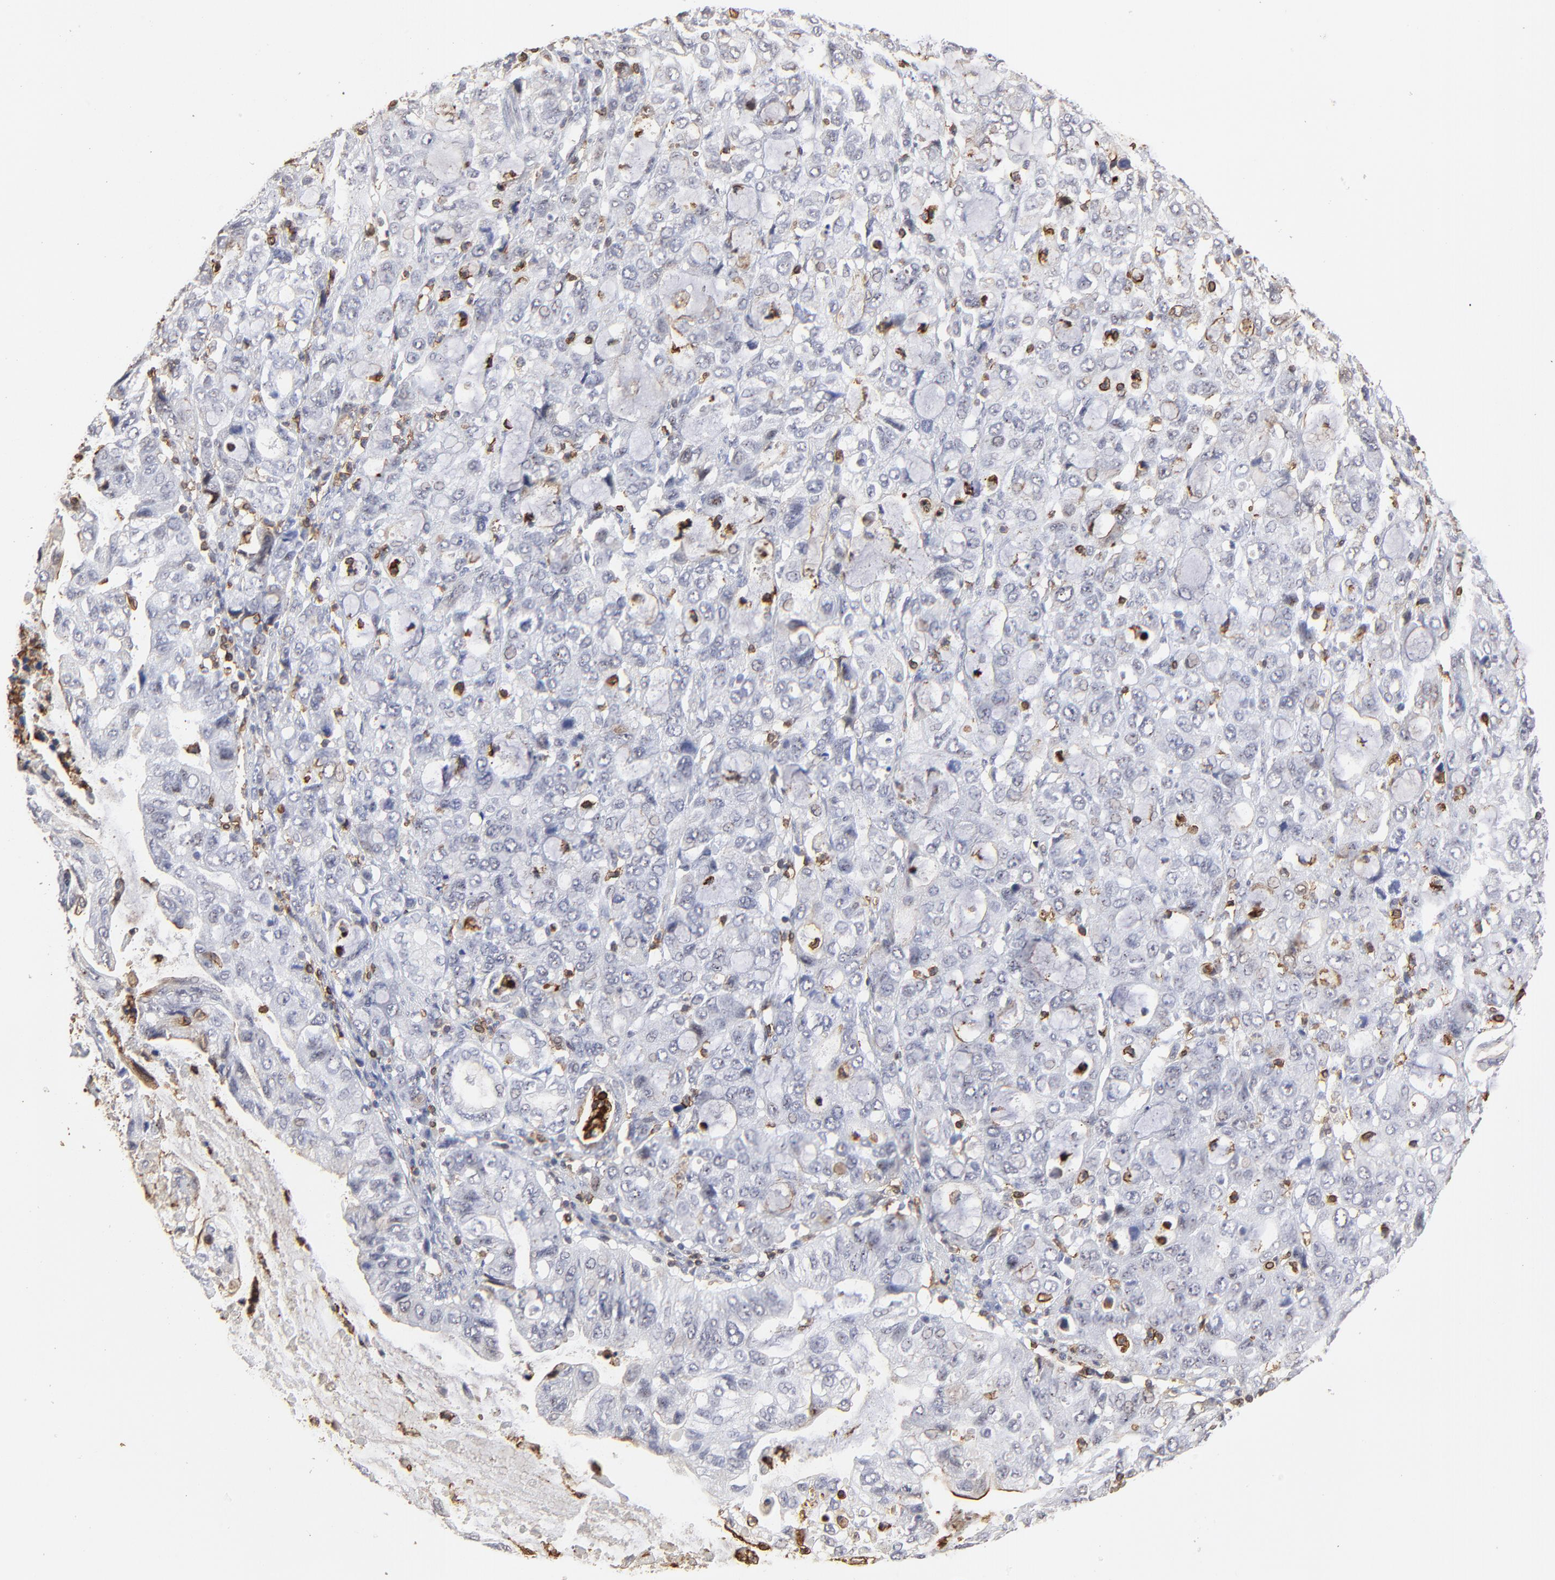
{"staining": {"intensity": "negative", "quantity": "none", "location": "none"}, "tissue": "stomach cancer", "cell_type": "Tumor cells", "image_type": "cancer", "snomed": [{"axis": "morphology", "description": "Adenocarcinoma, NOS"}, {"axis": "topography", "description": "Stomach, upper"}], "caption": "Immunohistochemistry photomicrograph of neoplastic tissue: human adenocarcinoma (stomach) stained with DAB (3,3'-diaminobenzidine) displays no significant protein positivity in tumor cells.", "gene": "SLC6A14", "patient": {"sex": "female", "age": 52}}